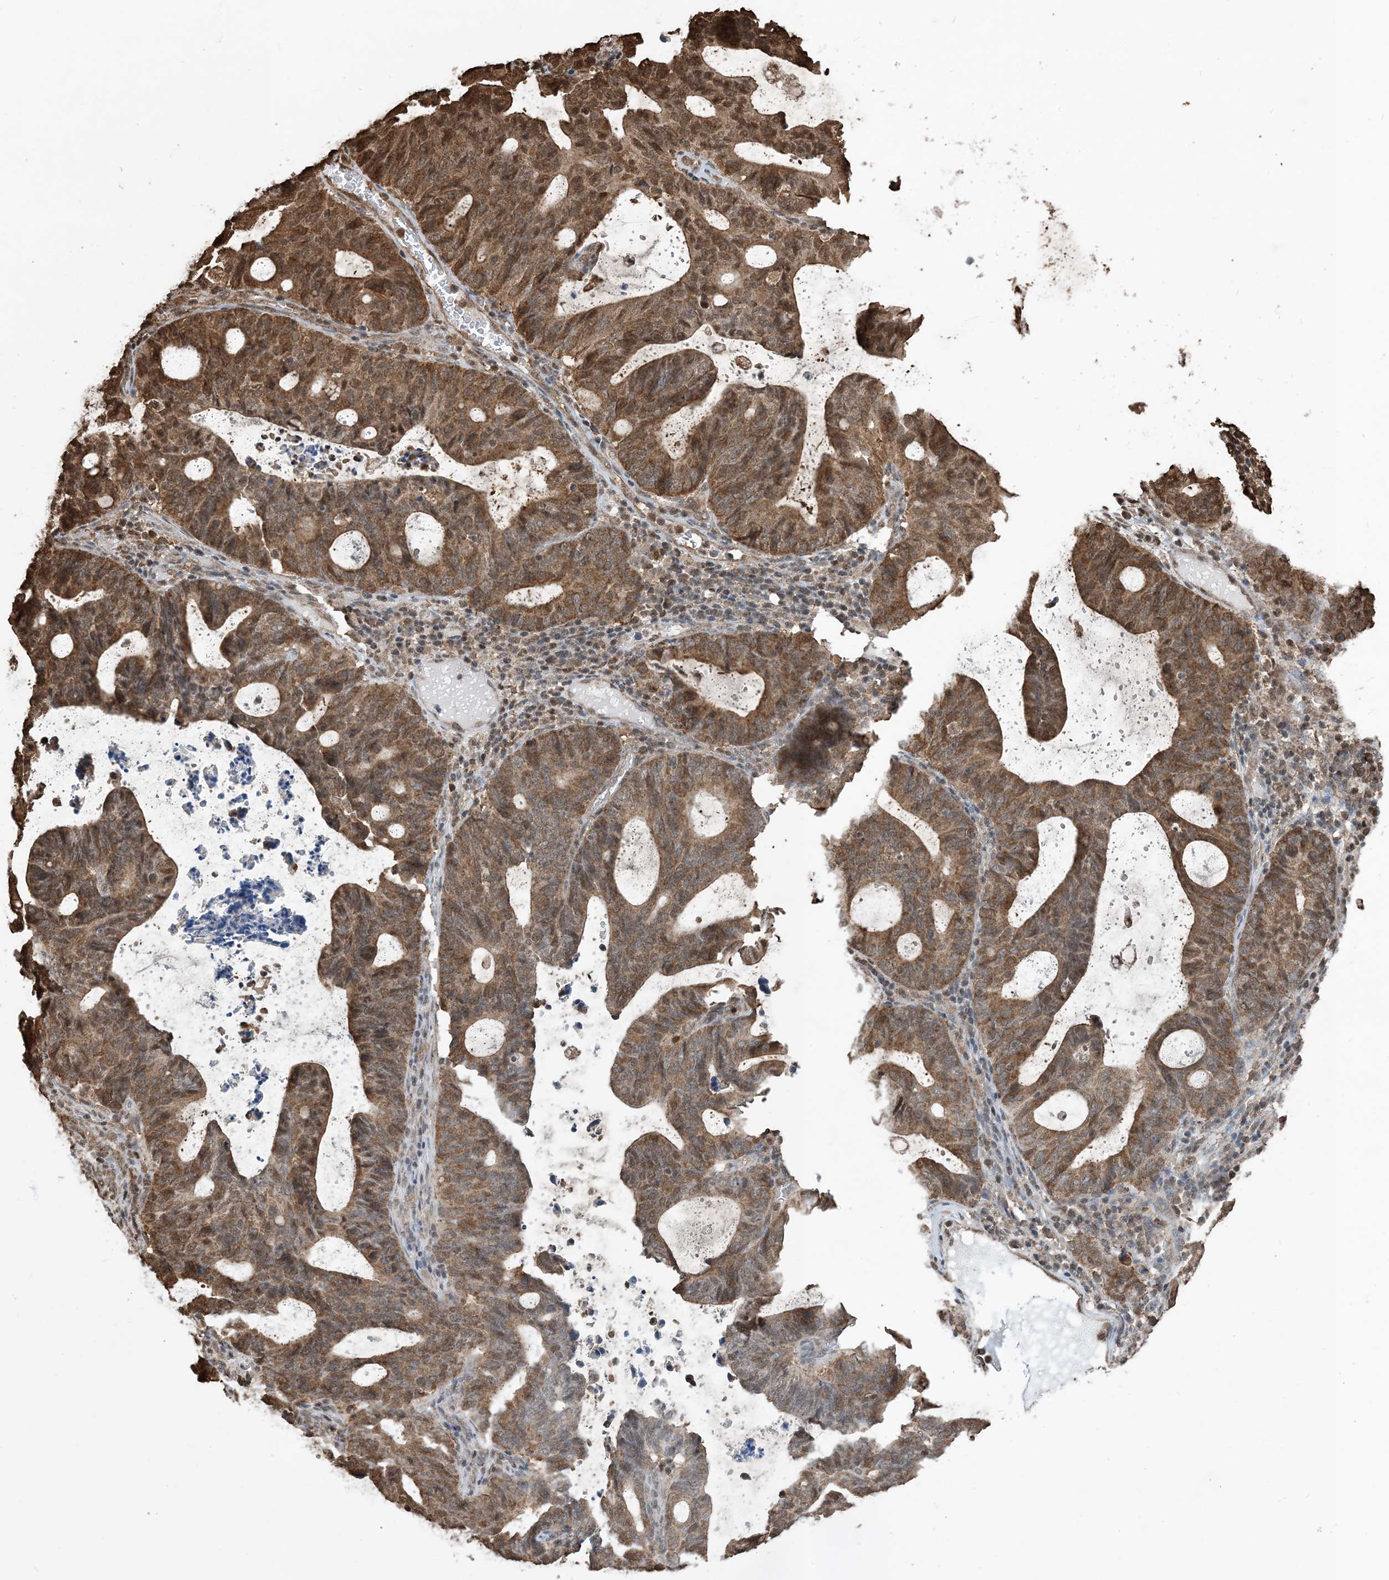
{"staining": {"intensity": "moderate", "quantity": ">75%", "location": "cytoplasmic/membranous,nuclear"}, "tissue": "endometrial cancer", "cell_type": "Tumor cells", "image_type": "cancer", "snomed": [{"axis": "morphology", "description": "Adenocarcinoma, NOS"}, {"axis": "topography", "description": "Uterus"}], "caption": "Immunohistochemical staining of endometrial cancer (adenocarcinoma) exhibits moderate cytoplasmic/membranous and nuclear protein positivity in about >75% of tumor cells.", "gene": "HSPA1A", "patient": {"sex": "female", "age": 83}}